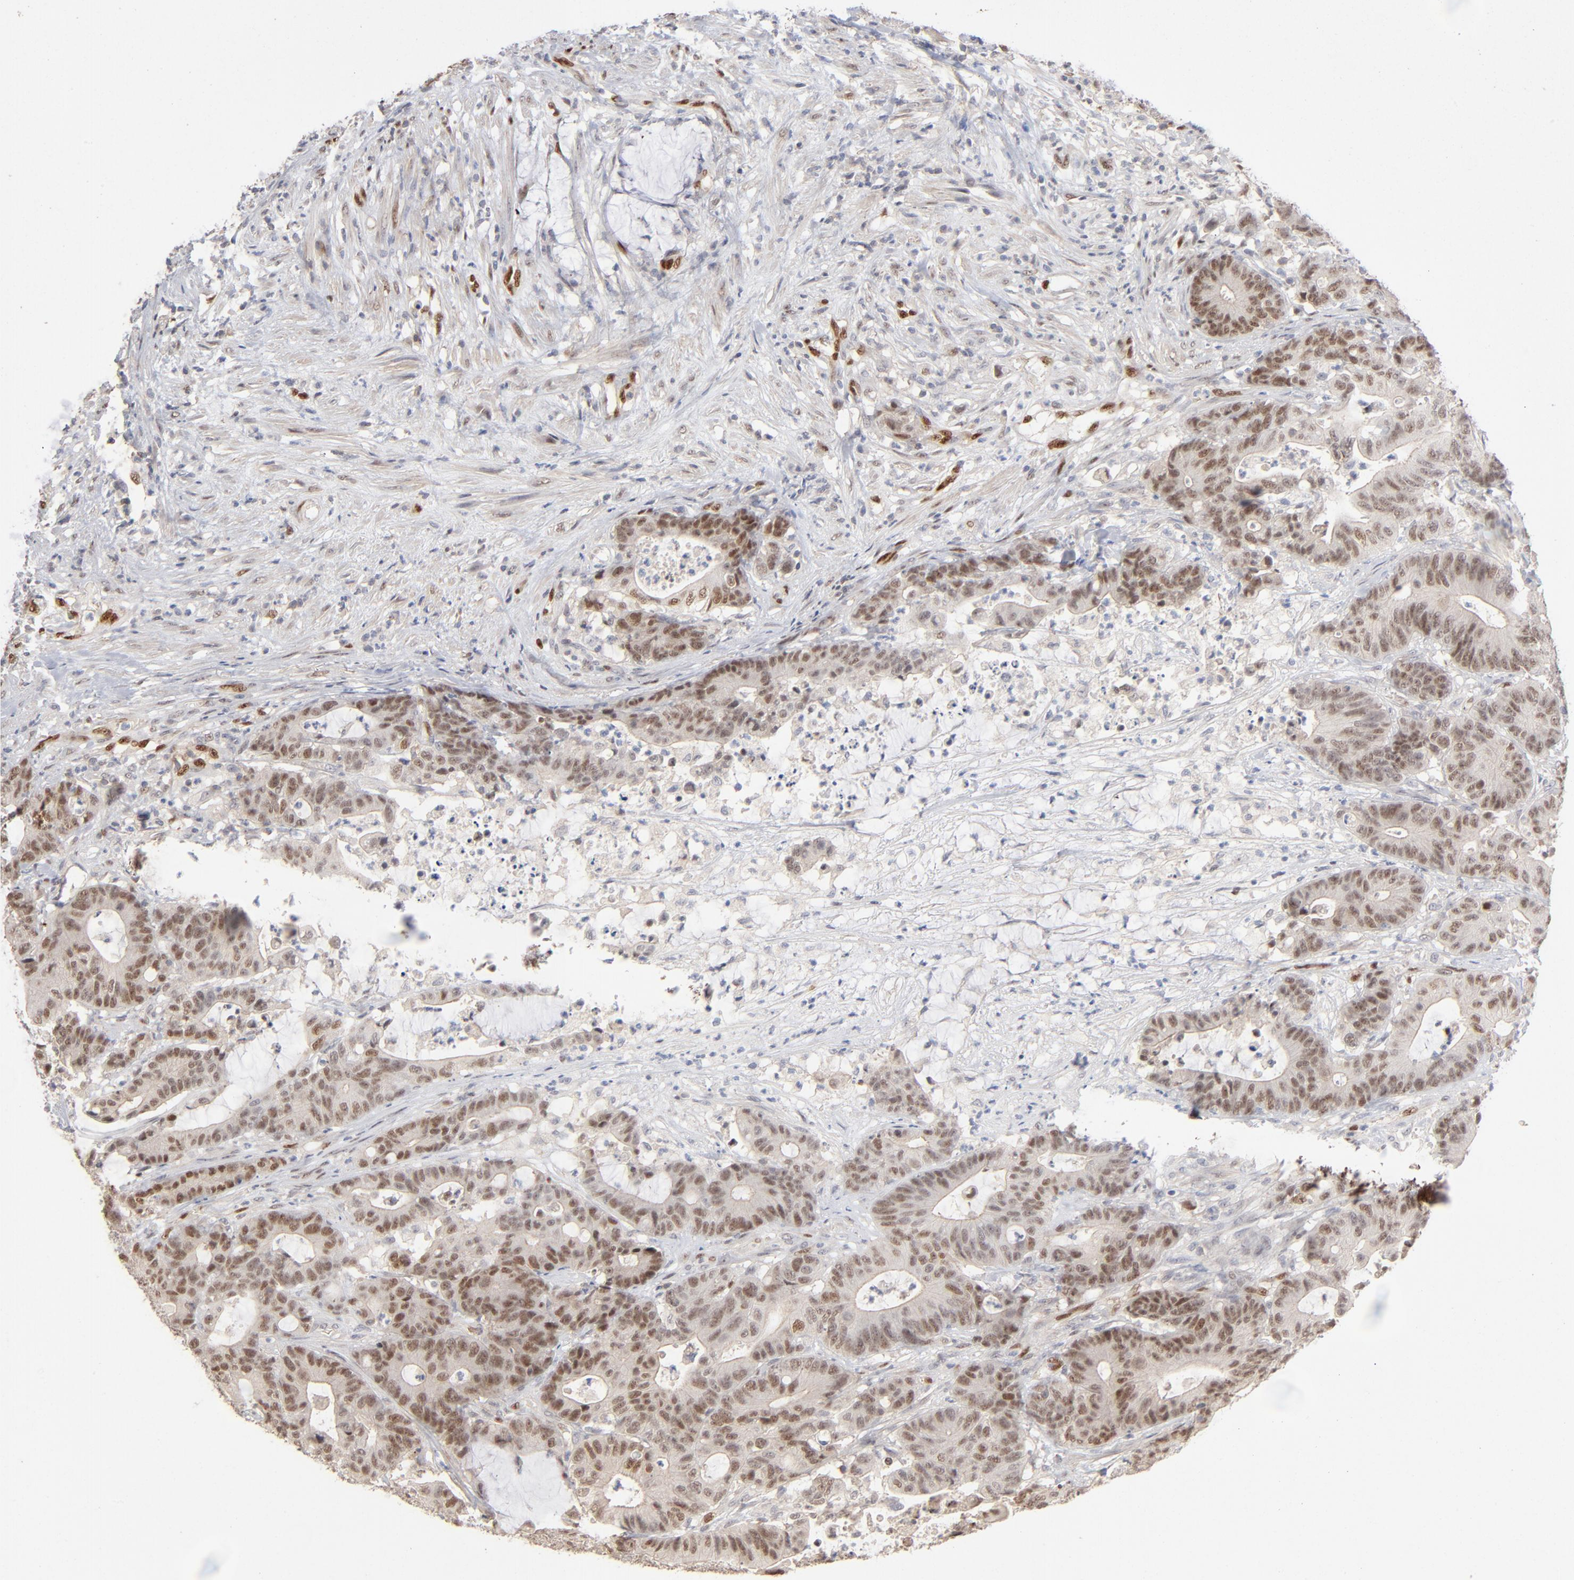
{"staining": {"intensity": "moderate", "quantity": ">75%", "location": "nuclear"}, "tissue": "colorectal cancer", "cell_type": "Tumor cells", "image_type": "cancer", "snomed": [{"axis": "morphology", "description": "Adenocarcinoma, NOS"}, {"axis": "topography", "description": "Colon"}], "caption": "Colorectal cancer stained with DAB IHC reveals medium levels of moderate nuclear positivity in approximately >75% of tumor cells.", "gene": "NFIB", "patient": {"sex": "female", "age": 84}}